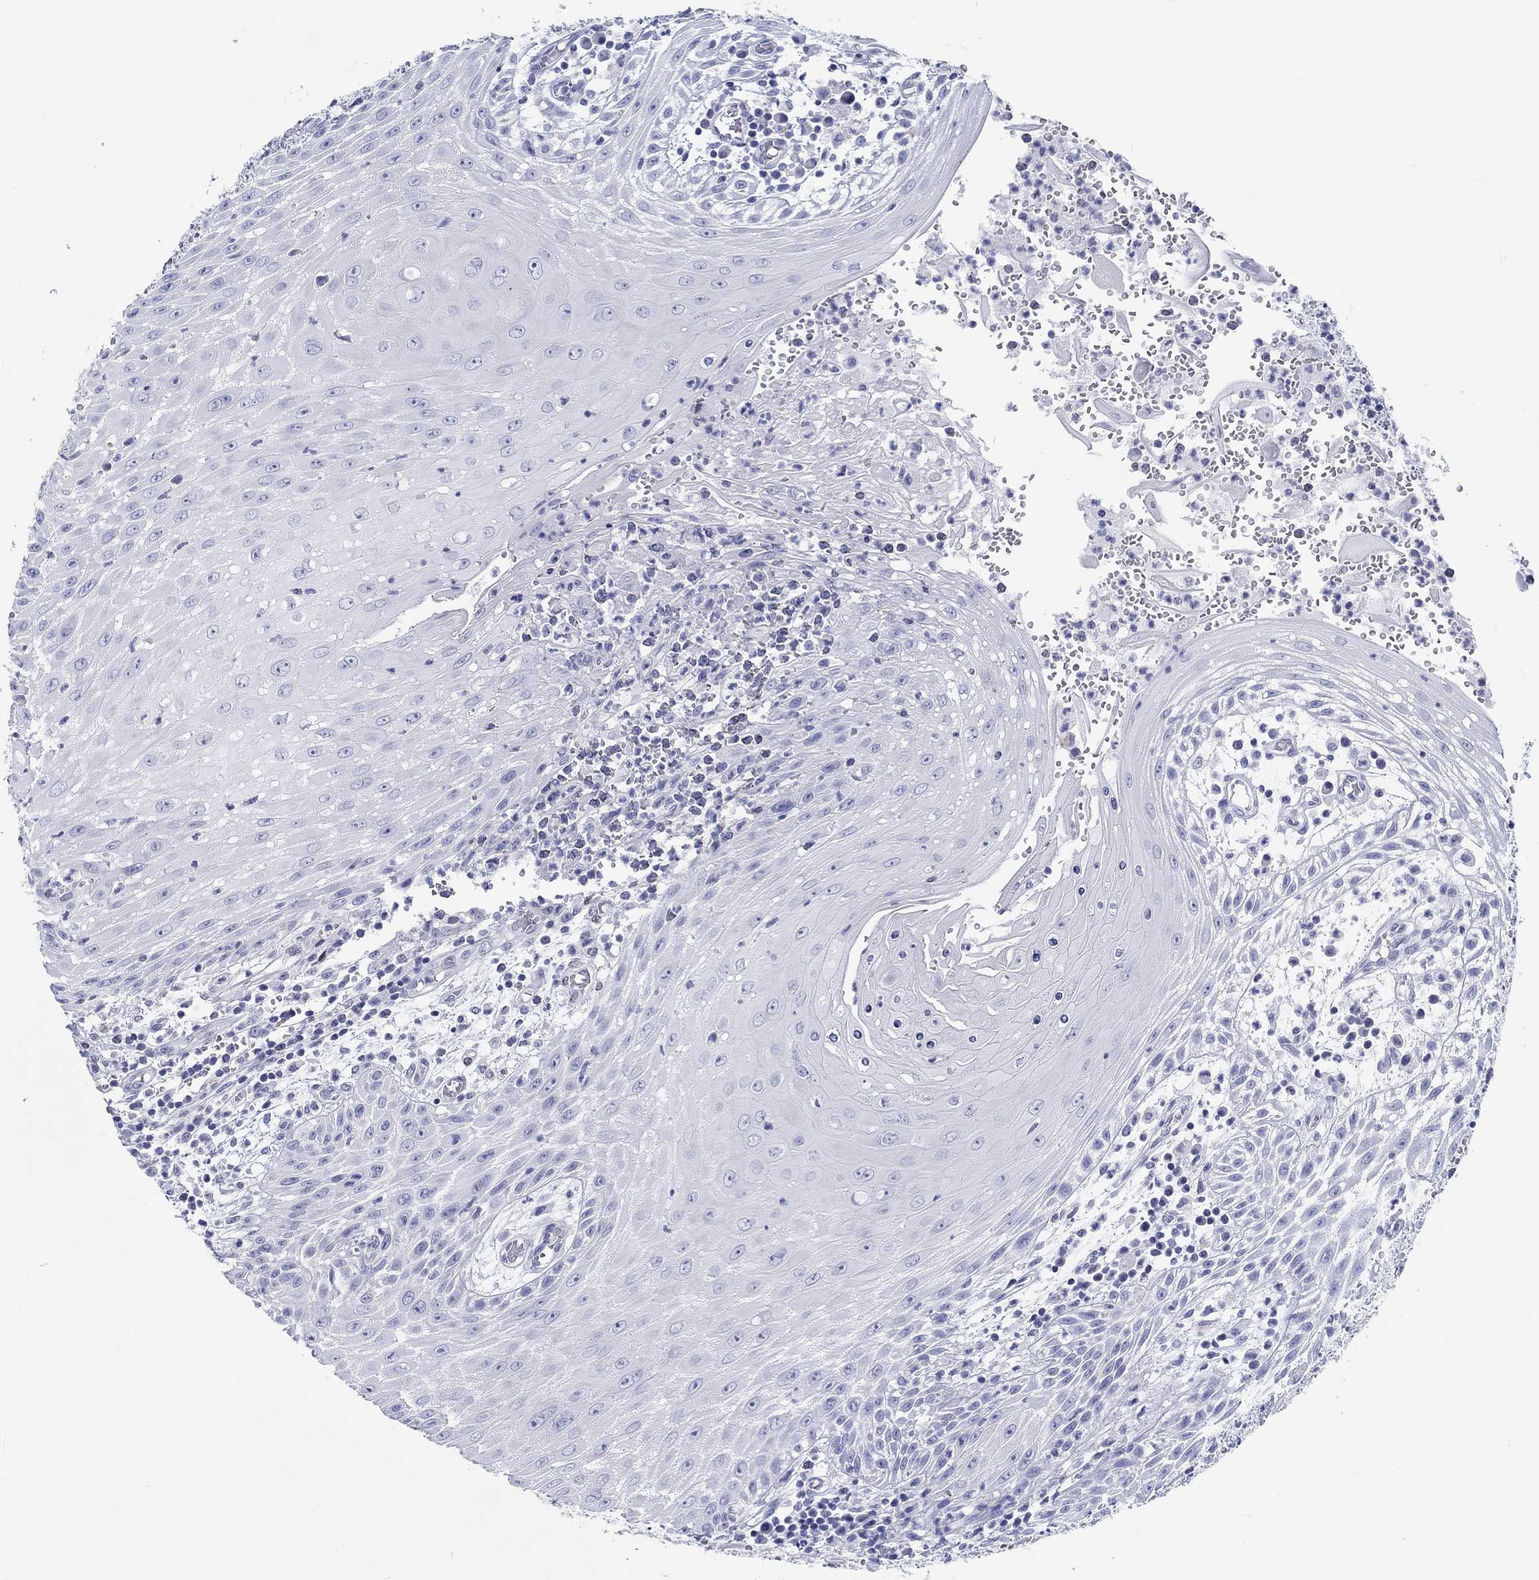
{"staining": {"intensity": "negative", "quantity": "none", "location": "none"}, "tissue": "head and neck cancer", "cell_type": "Tumor cells", "image_type": "cancer", "snomed": [{"axis": "morphology", "description": "Squamous cell carcinoma, NOS"}, {"axis": "topography", "description": "Oral tissue"}, {"axis": "topography", "description": "Head-Neck"}], "caption": "IHC image of neoplastic tissue: human head and neck cancer (squamous cell carcinoma) stained with DAB (3,3'-diaminobenzidine) exhibits no significant protein staining in tumor cells.", "gene": "H1-1", "patient": {"sex": "male", "age": 58}}